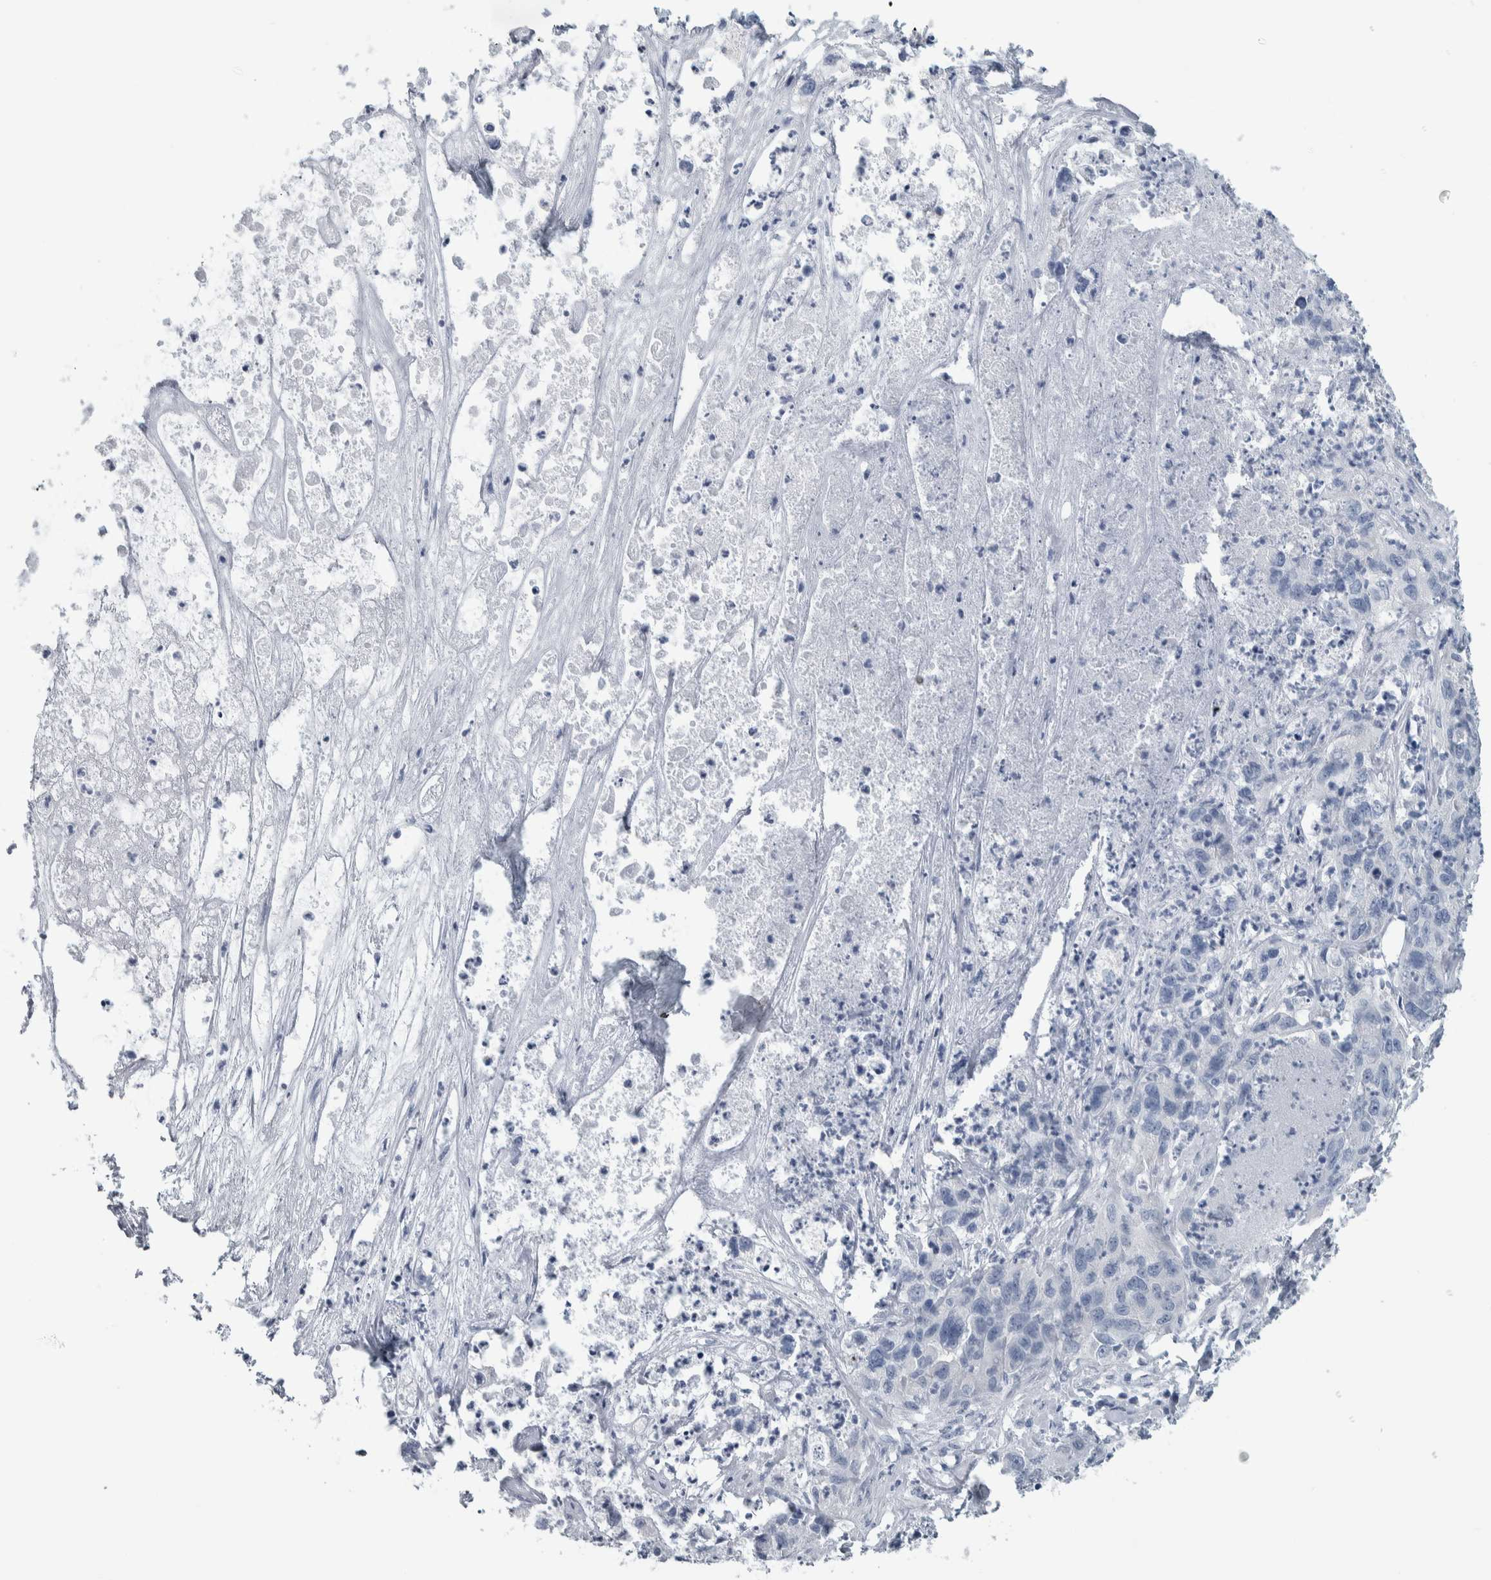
{"staining": {"intensity": "negative", "quantity": "none", "location": "none"}, "tissue": "pancreatic cancer", "cell_type": "Tumor cells", "image_type": "cancer", "snomed": [{"axis": "morphology", "description": "Adenocarcinoma, NOS"}, {"axis": "topography", "description": "Pancreas"}], "caption": "A high-resolution photomicrograph shows IHC staining of adenocarcinoma (pancreatic), which demonstrates no significant expression in tumor cells.", "gene": "CDH17", "patient": {"sex": "female", "age": 78}}